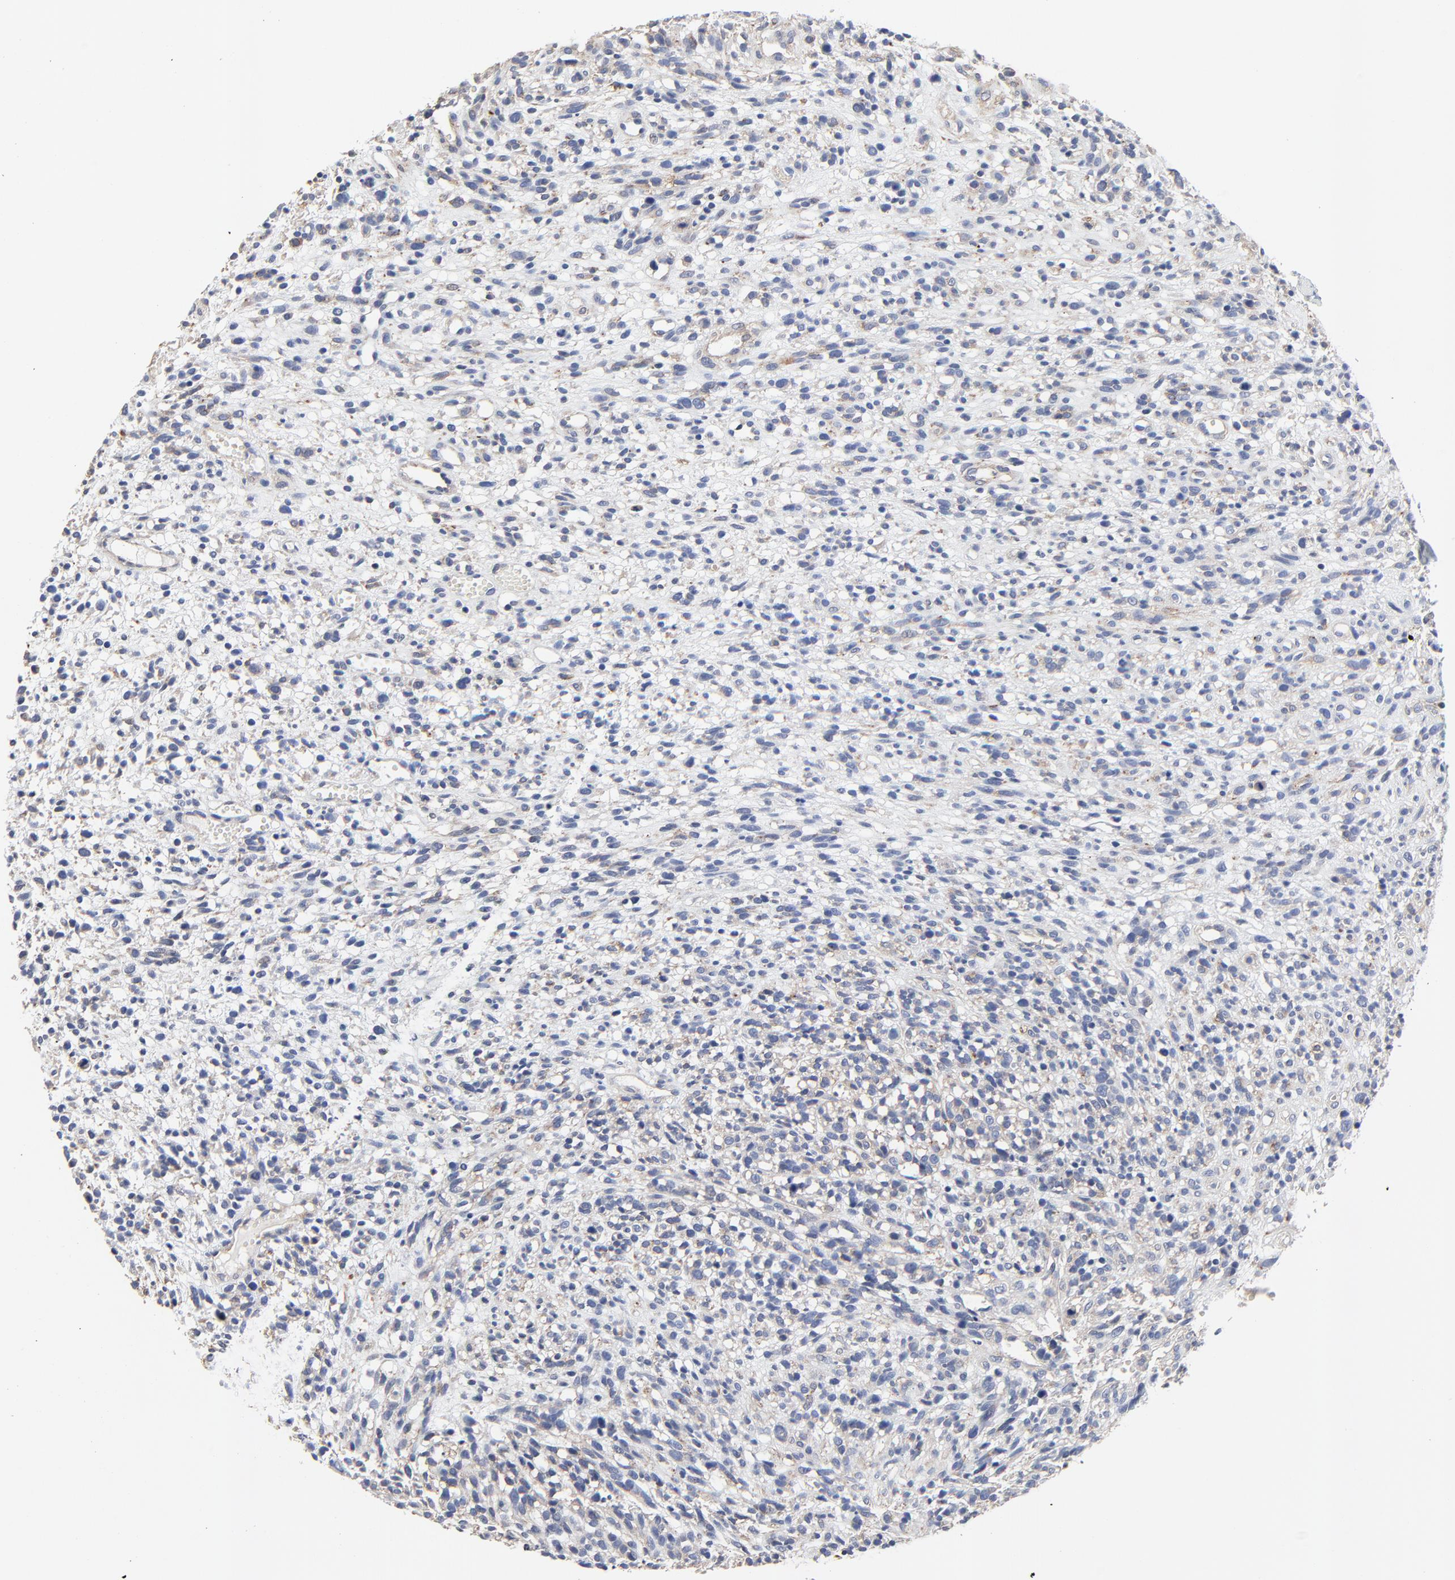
{"staining": {"intensity": "negative", "quantity": "none", "location": "none"}, "tissue": "glioma", "cell_type": "Tumor cells", "image_type": "cancer", "snomed": [{"axis": "morphology", "description": "Glioma, malignant, High grade"}, {"axis": "topography", "description": "Brain"}], "caption": "IHC histopathology image of neoplastic tissue: human malignant glioma (high-grade) stained with DAB (3,3'-diaminobenzidine) shows no significant protein positivity in tumor cells. (Brightfield microscopy of DAB immunohistochemistry at high magnification).", "gene": "NXF3", "patient": {"sex": "male", "age": 66}}